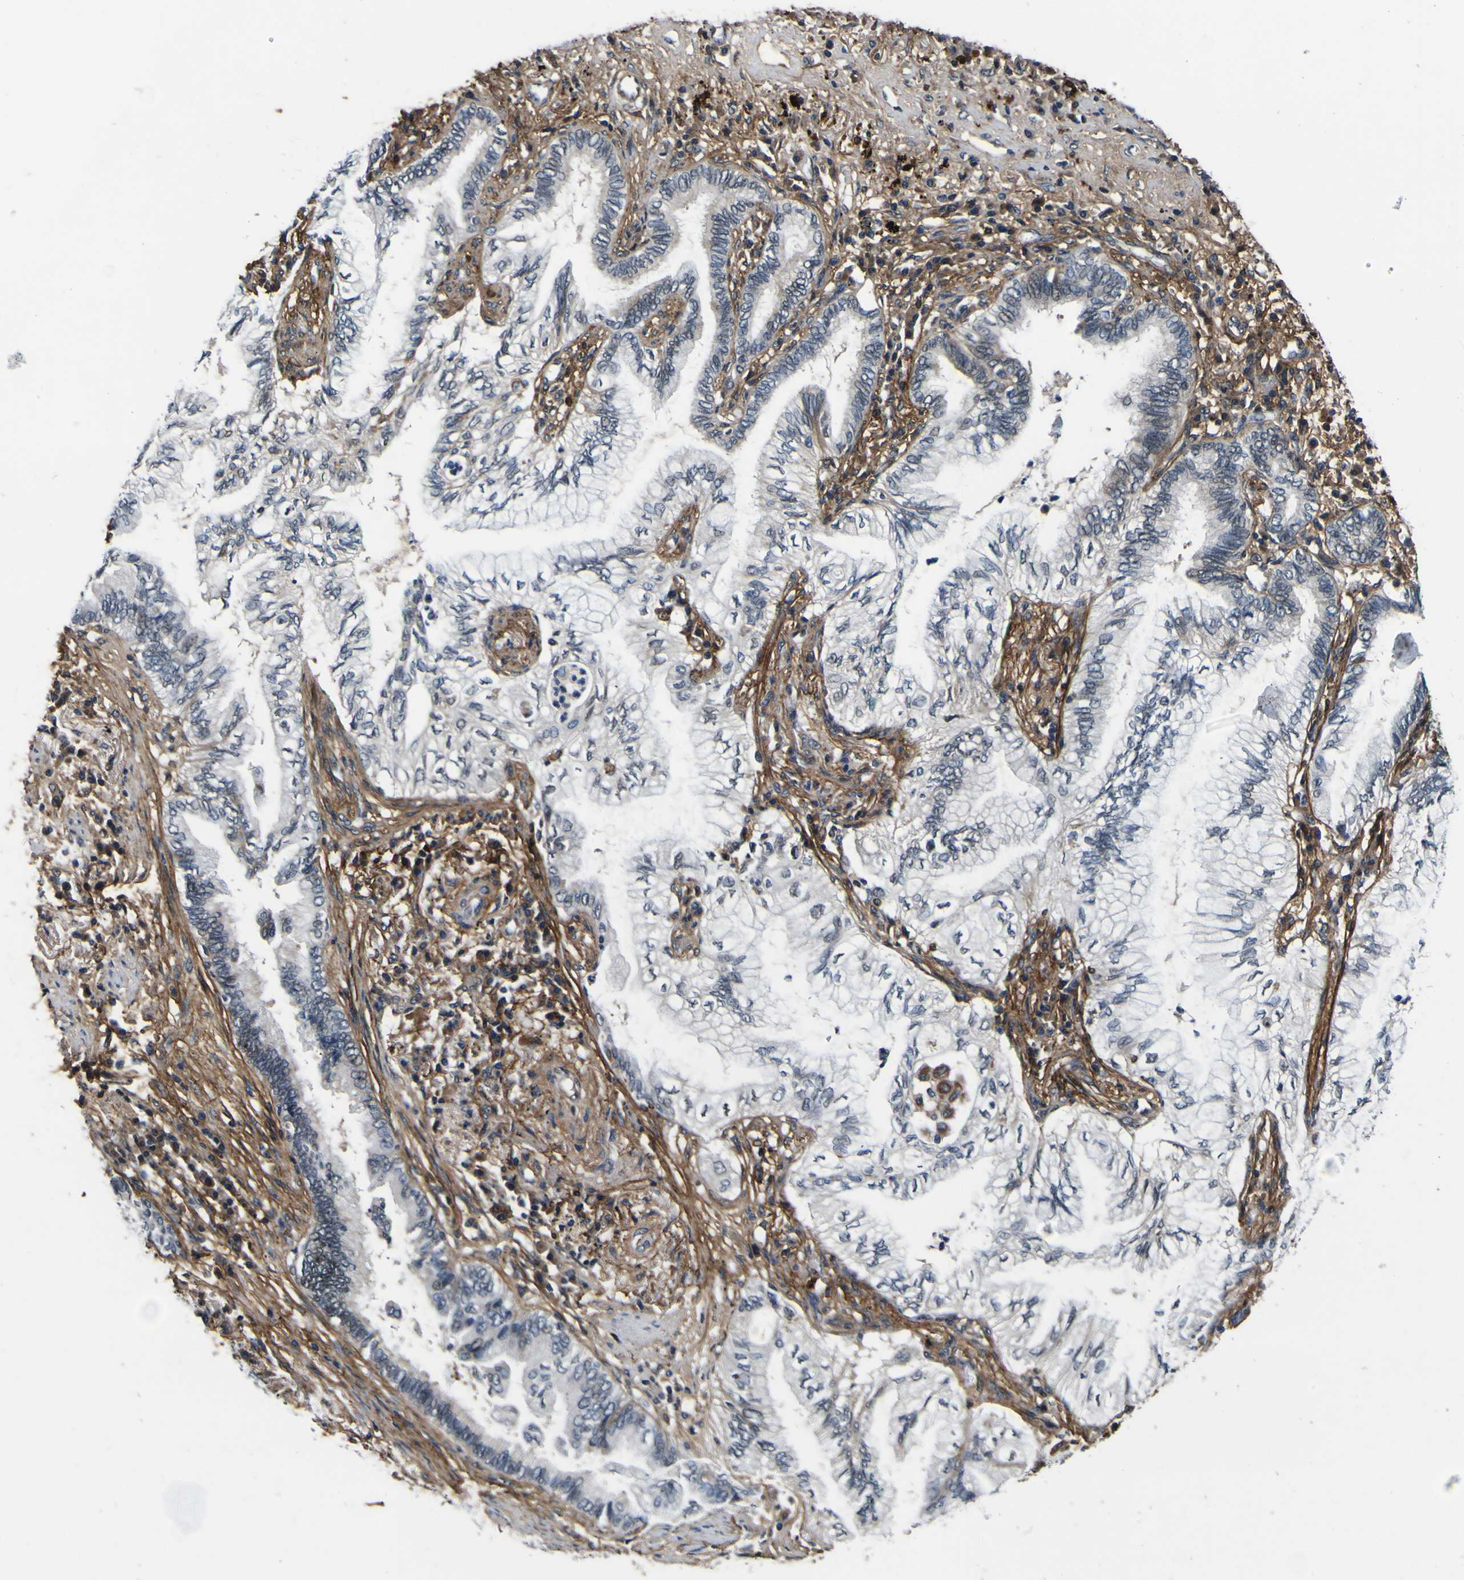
{"staining": {"intensity": "negative", "quantity": "none", "location": "none"}, "tissue": "lung cancer", "cell_type": "Tumor cells", "image_type": "cancer", "snomed": [{"axis": "morphology", "description": "Normal tissue, NOS"}, {"axis": "morphology", "description": "Adenocarcinoma, NOS"}, {"axis": "topography", "description": "Bronchus"}, {"axis": "topography", "description": "Lung"}], "caption": "An IHC micrograph of lung cancer is shown. There is no staining in tumor cells of lung cancer.", "gene": "POSTN", "patient": {"sex": "female", "age": 70}}